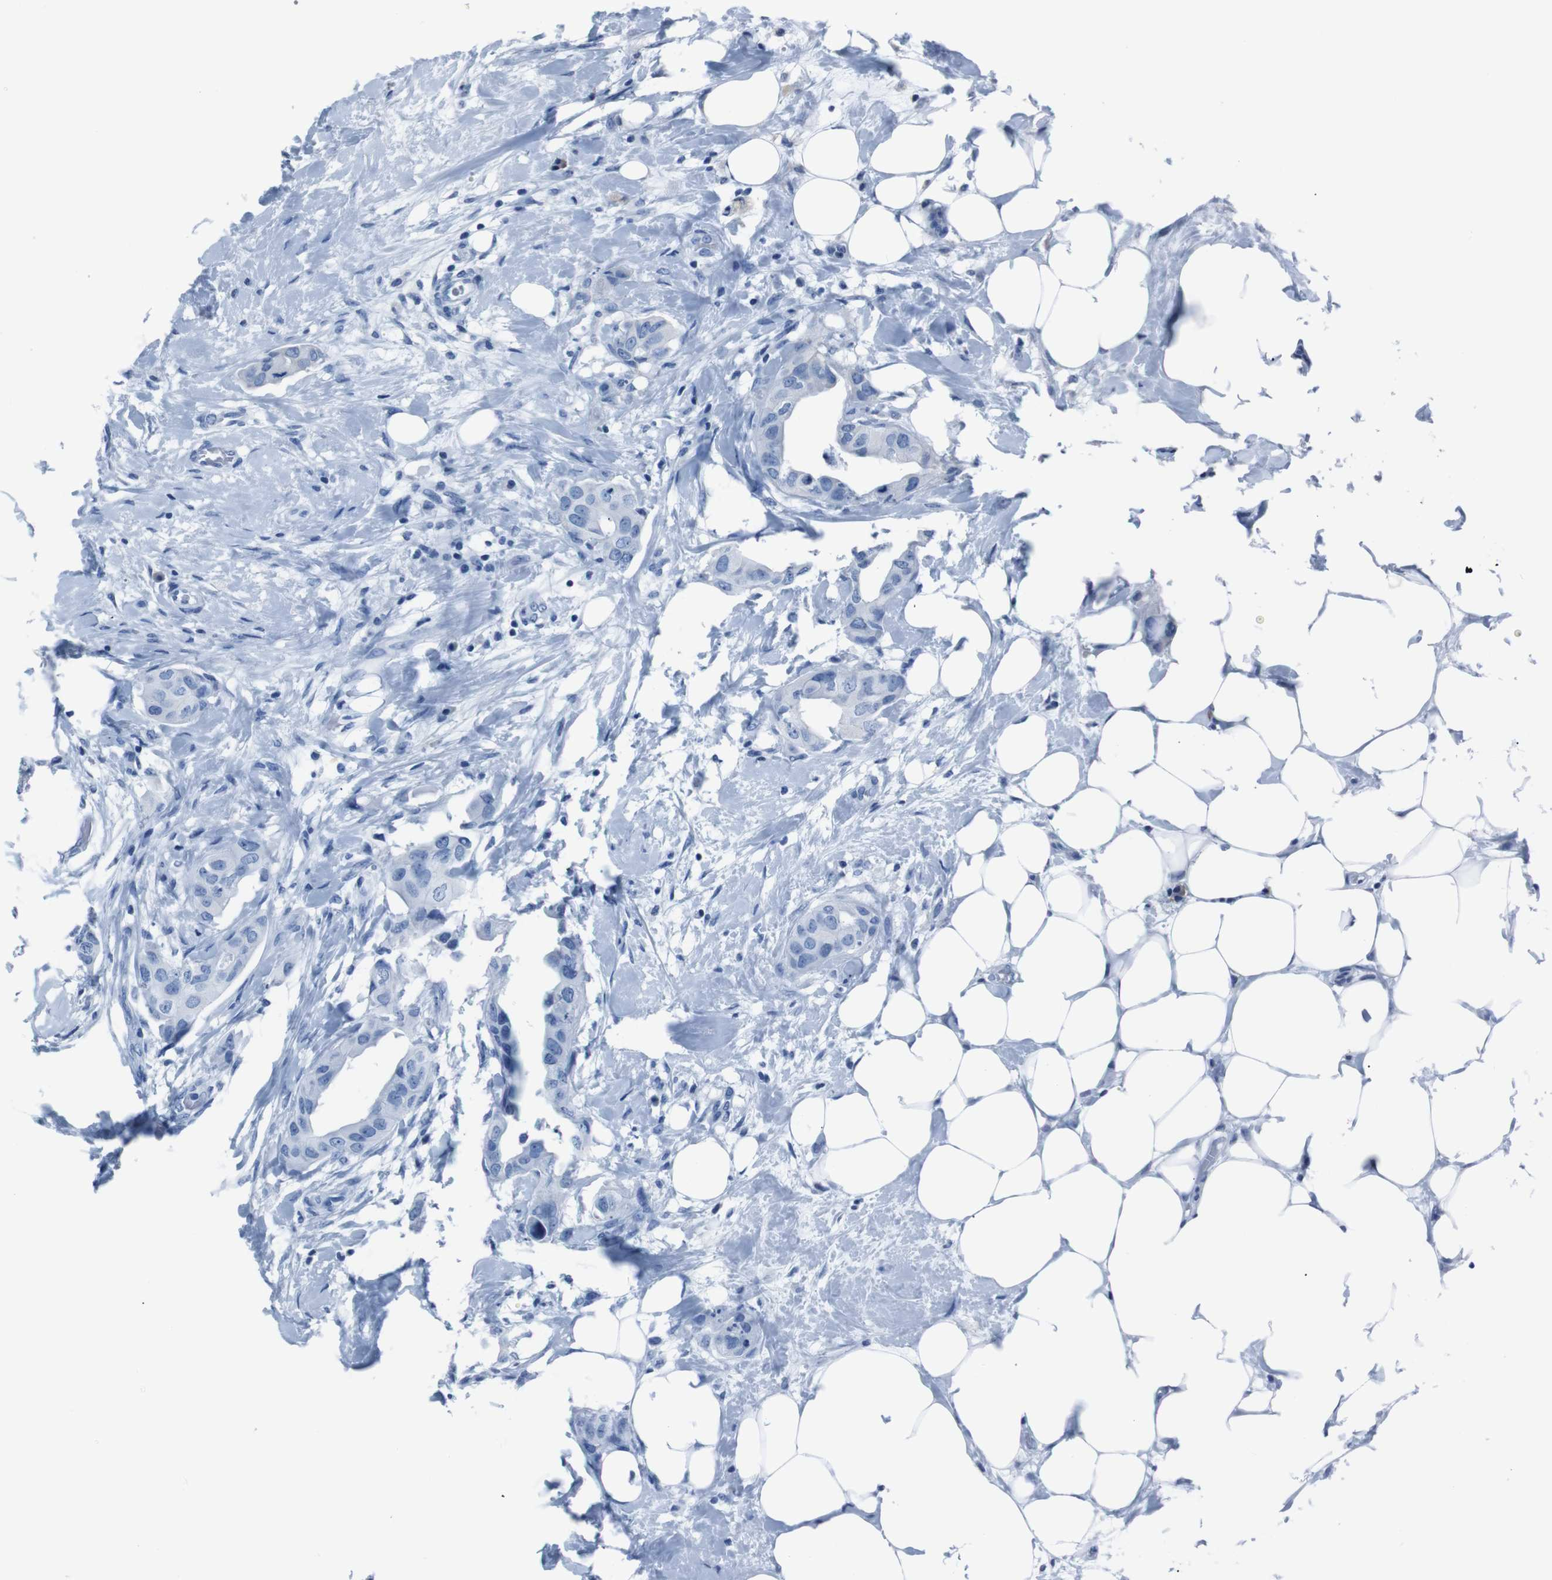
{"staining": {"intensity": "negative", "quantity": "none", "location": "none"}, "tissue": "breast cancer", "cell_type": "Tumor cells", "image_type": "cancer", "snomed": [{"axis": "morphology", "description": "Duct carcinoma"}, {"axis": "topography", "description": "Breast"}], "caption": "An image of human breast invasive ductal carcinoma is negative for staining in tumor cells.", "gene": "SIGMAR1", "patient": {"sex": "female", "age": 40}}